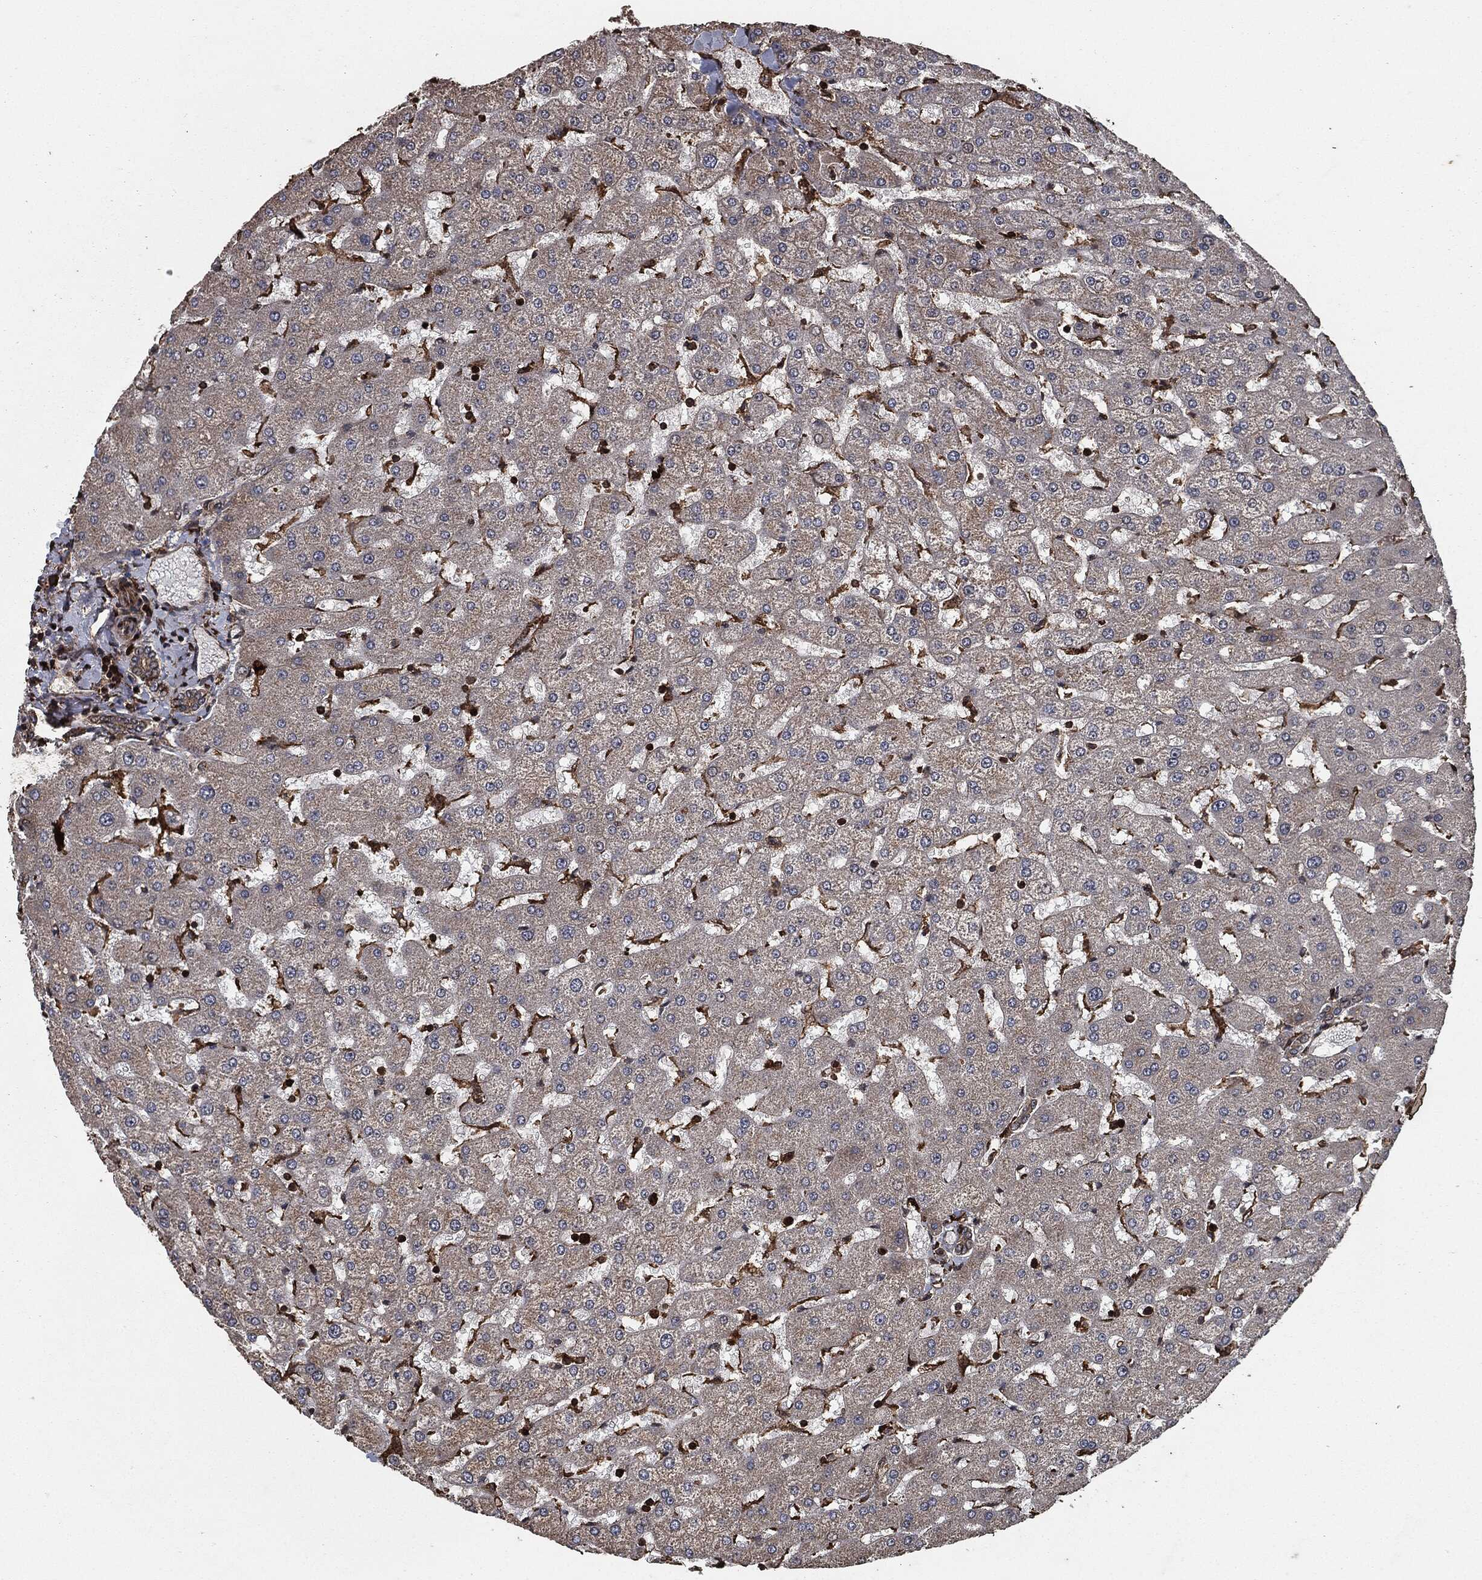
{"staining": {"intensity": "moderate", "quantity": ">75%", "location": "cytoplasmic/membranous"}, "tissue": "liver", "cell_type": "Cholangiocytes", "image_type": "normal", "snomed": [{"axis": "morphology", "description": "Normal tissue, NOS"}, {"axis": "topography", "description": "Liver"}], "caption": "The micrograph demonstrates staining of unremarkable liver, revealing moderate cytoplasmic/membranous protein positivity (brown color) within cholangiocytes. Nuclei are stained in blue.", "gene": "IFIT1", "patient": {"sex": "female", "age": 50}}